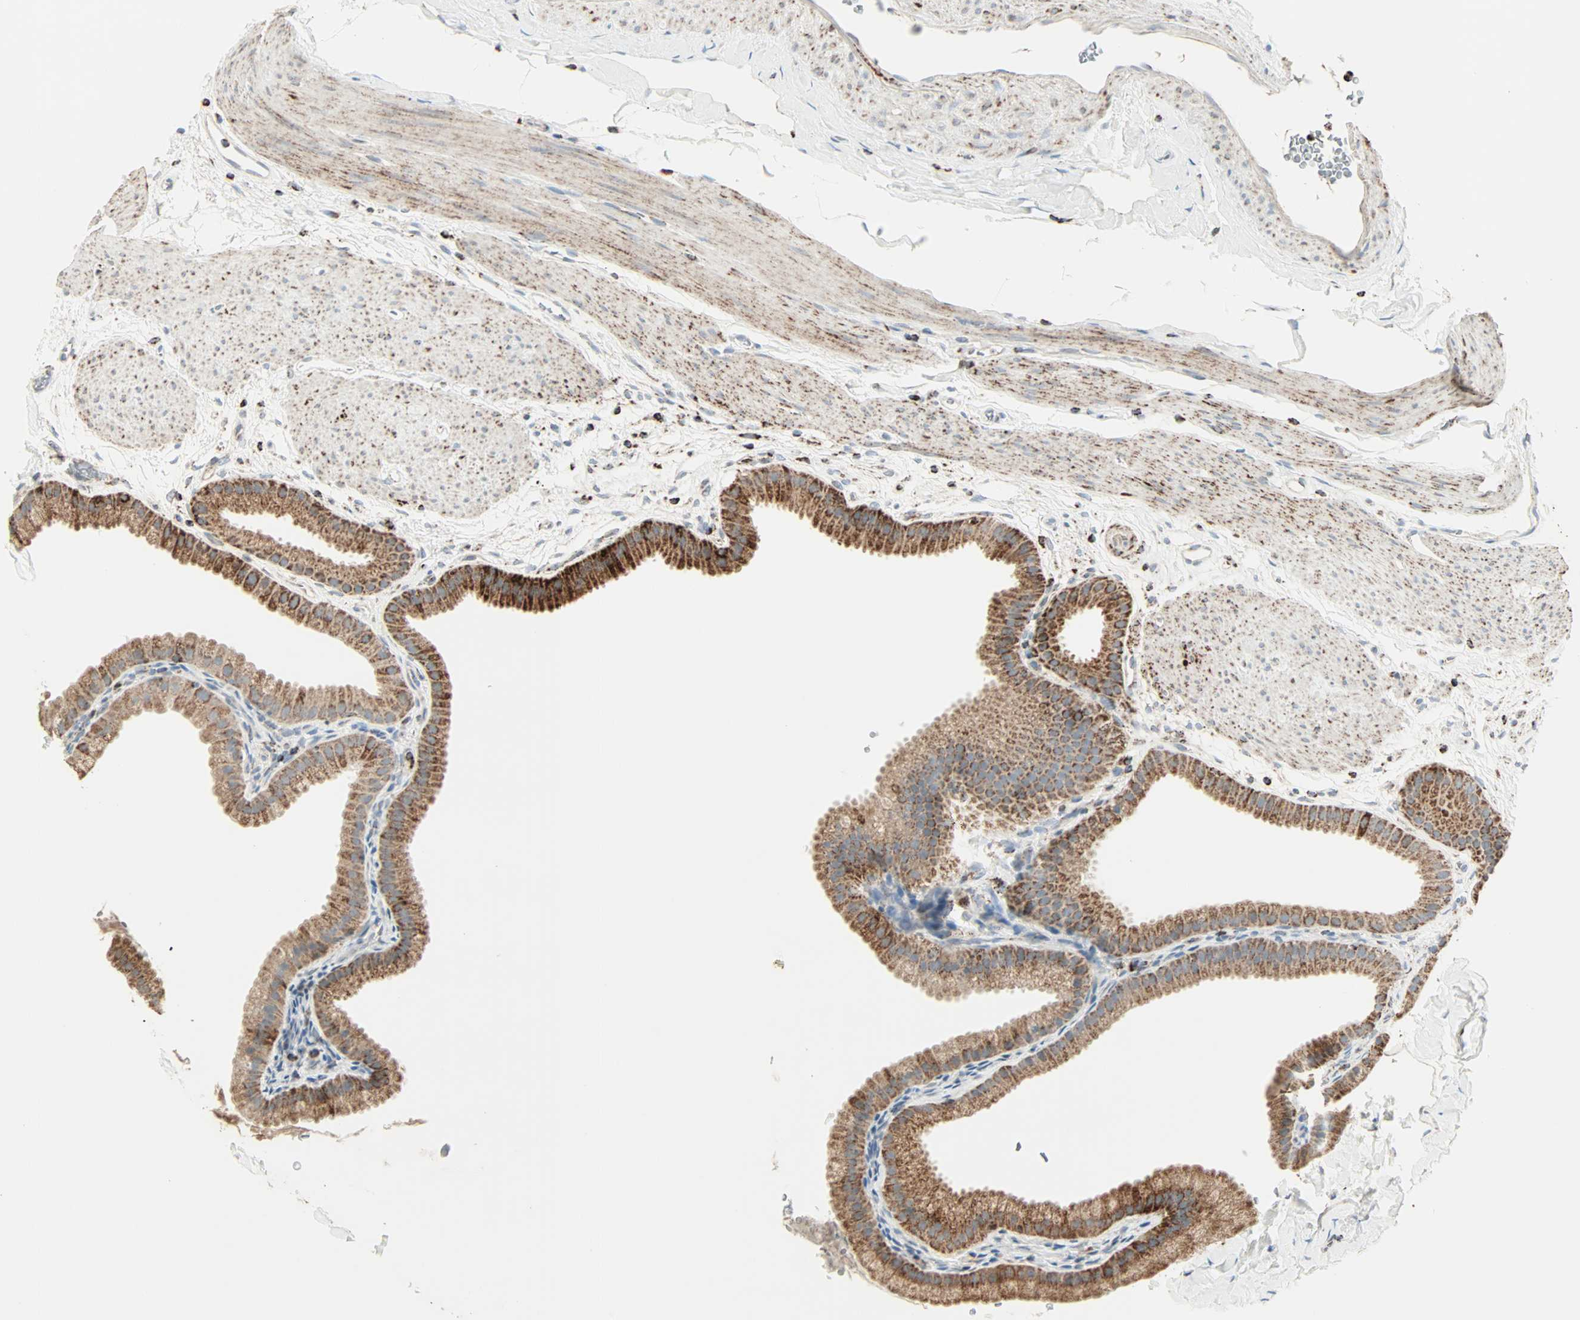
{"staining": {"intensity": "moderate", "quantity": ">75%", "location": "cytoplasmic/membranous"}, "tissue": "gallbladder", "cell_type": "Glandular cells", "image_type": "normal", "snomed": [{"axis": "morphology", "description": "Normal tissue, NOS"}, {"axis": "topography", "description": "Gallbladder"}], "caption": "A brown stain shows moderate cytoplasmic/membranous positivity of a protein in glandular cells of unremarkable human gallbladder.", "gene": "IDH2", "patient": {"sex": "female", "age": 64}}